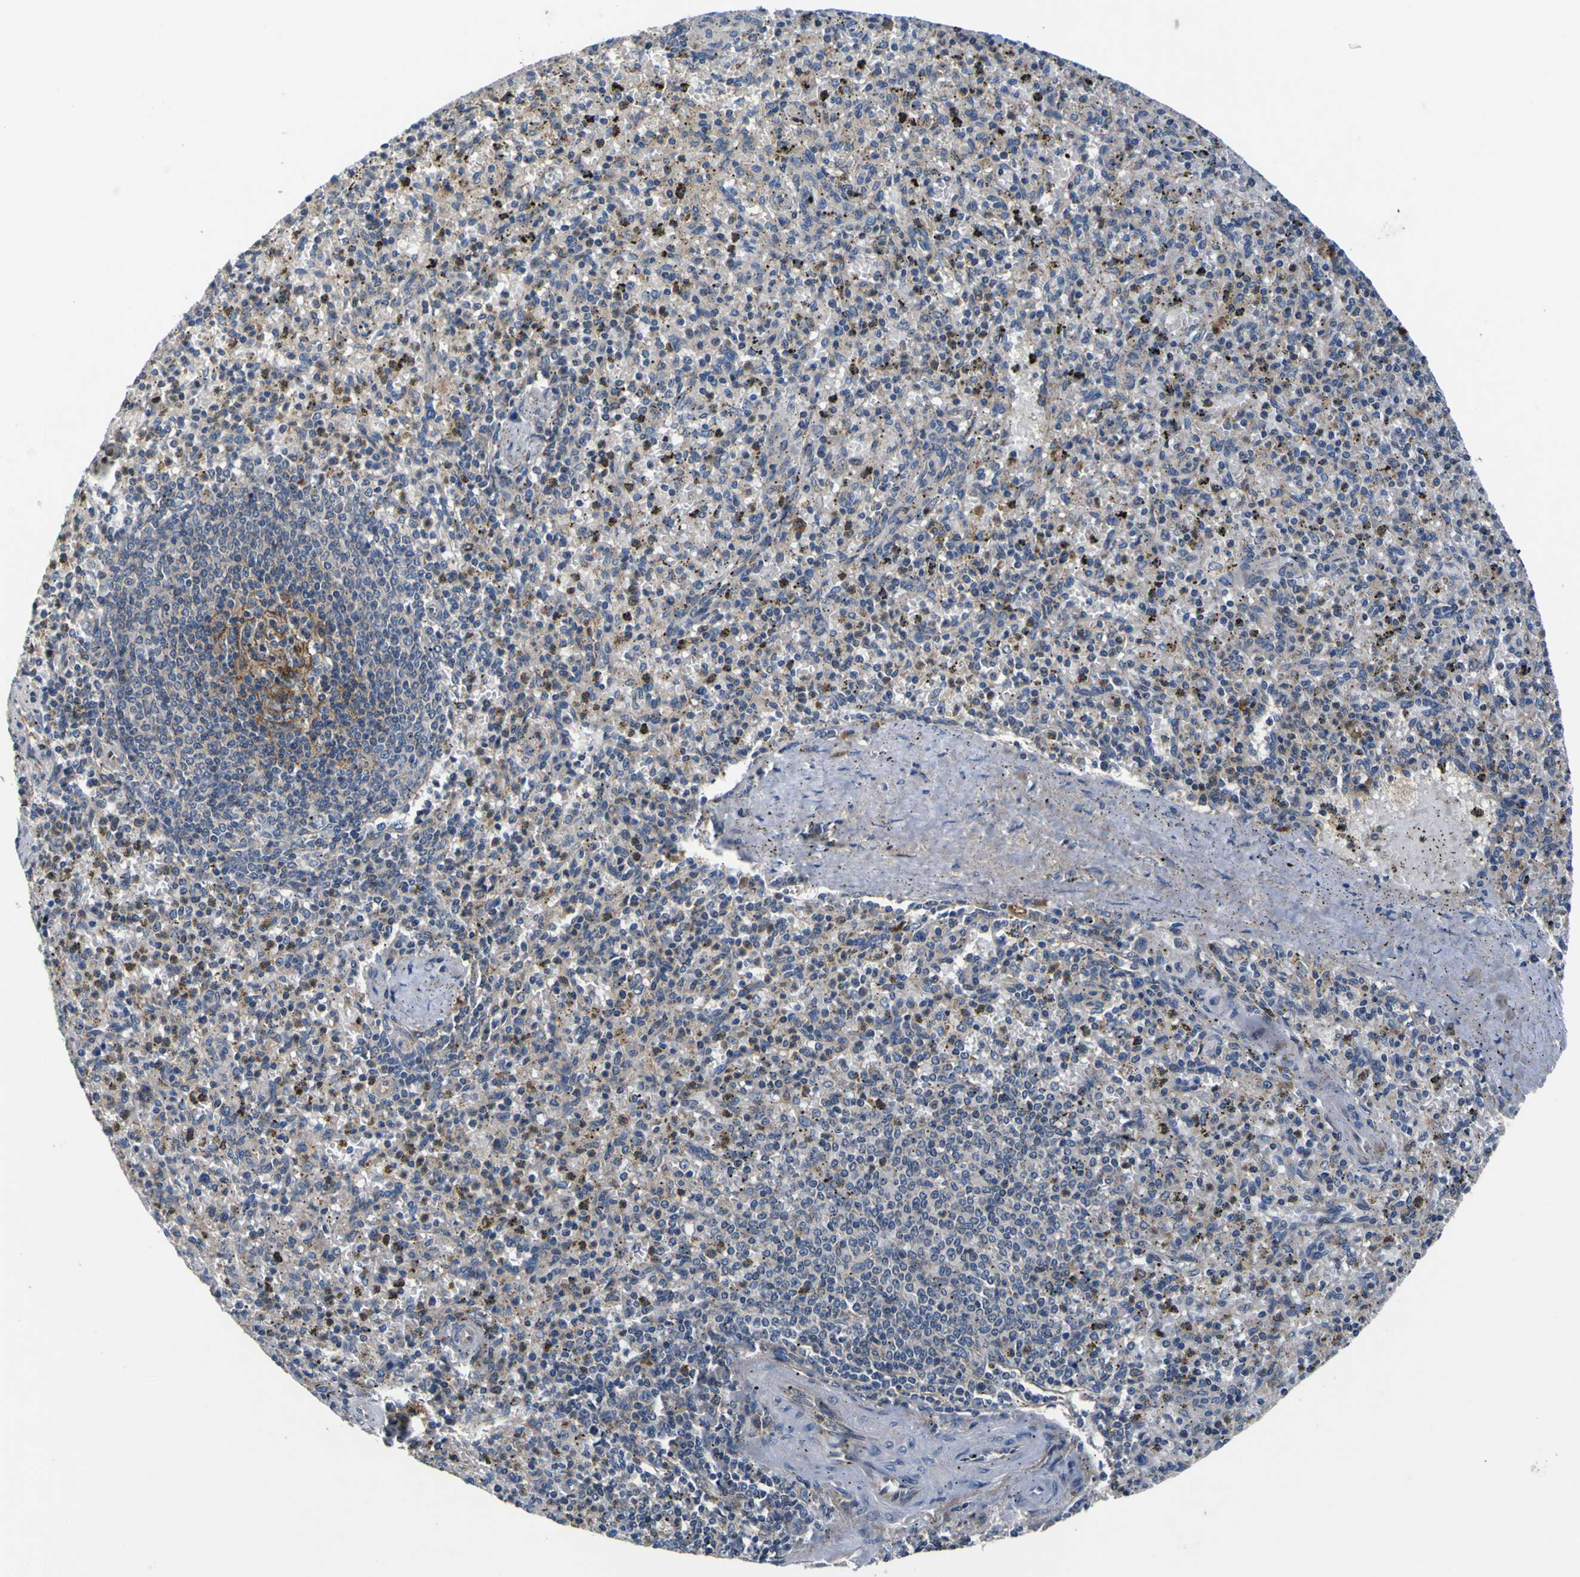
{"staining": {"intensity": "negative", "quantity": "none", "location": "none"}, "tissue": "spleen", "cell_type": "Cells in red pulp", "image_type": "normal", "snomed": [{"axis": "morphology", "description": "Normal tissue, NOS"}, {"axis": "topography", "description": "Spleen"}], "caption": "A high-resolution histopathology image shows immunohistochemistry (IHC) staining of benign spleen, which reveals no significant expression in cells in red pulp.", "gene": "EPHB4", "patient": {"sex": "male", "age": 72}}